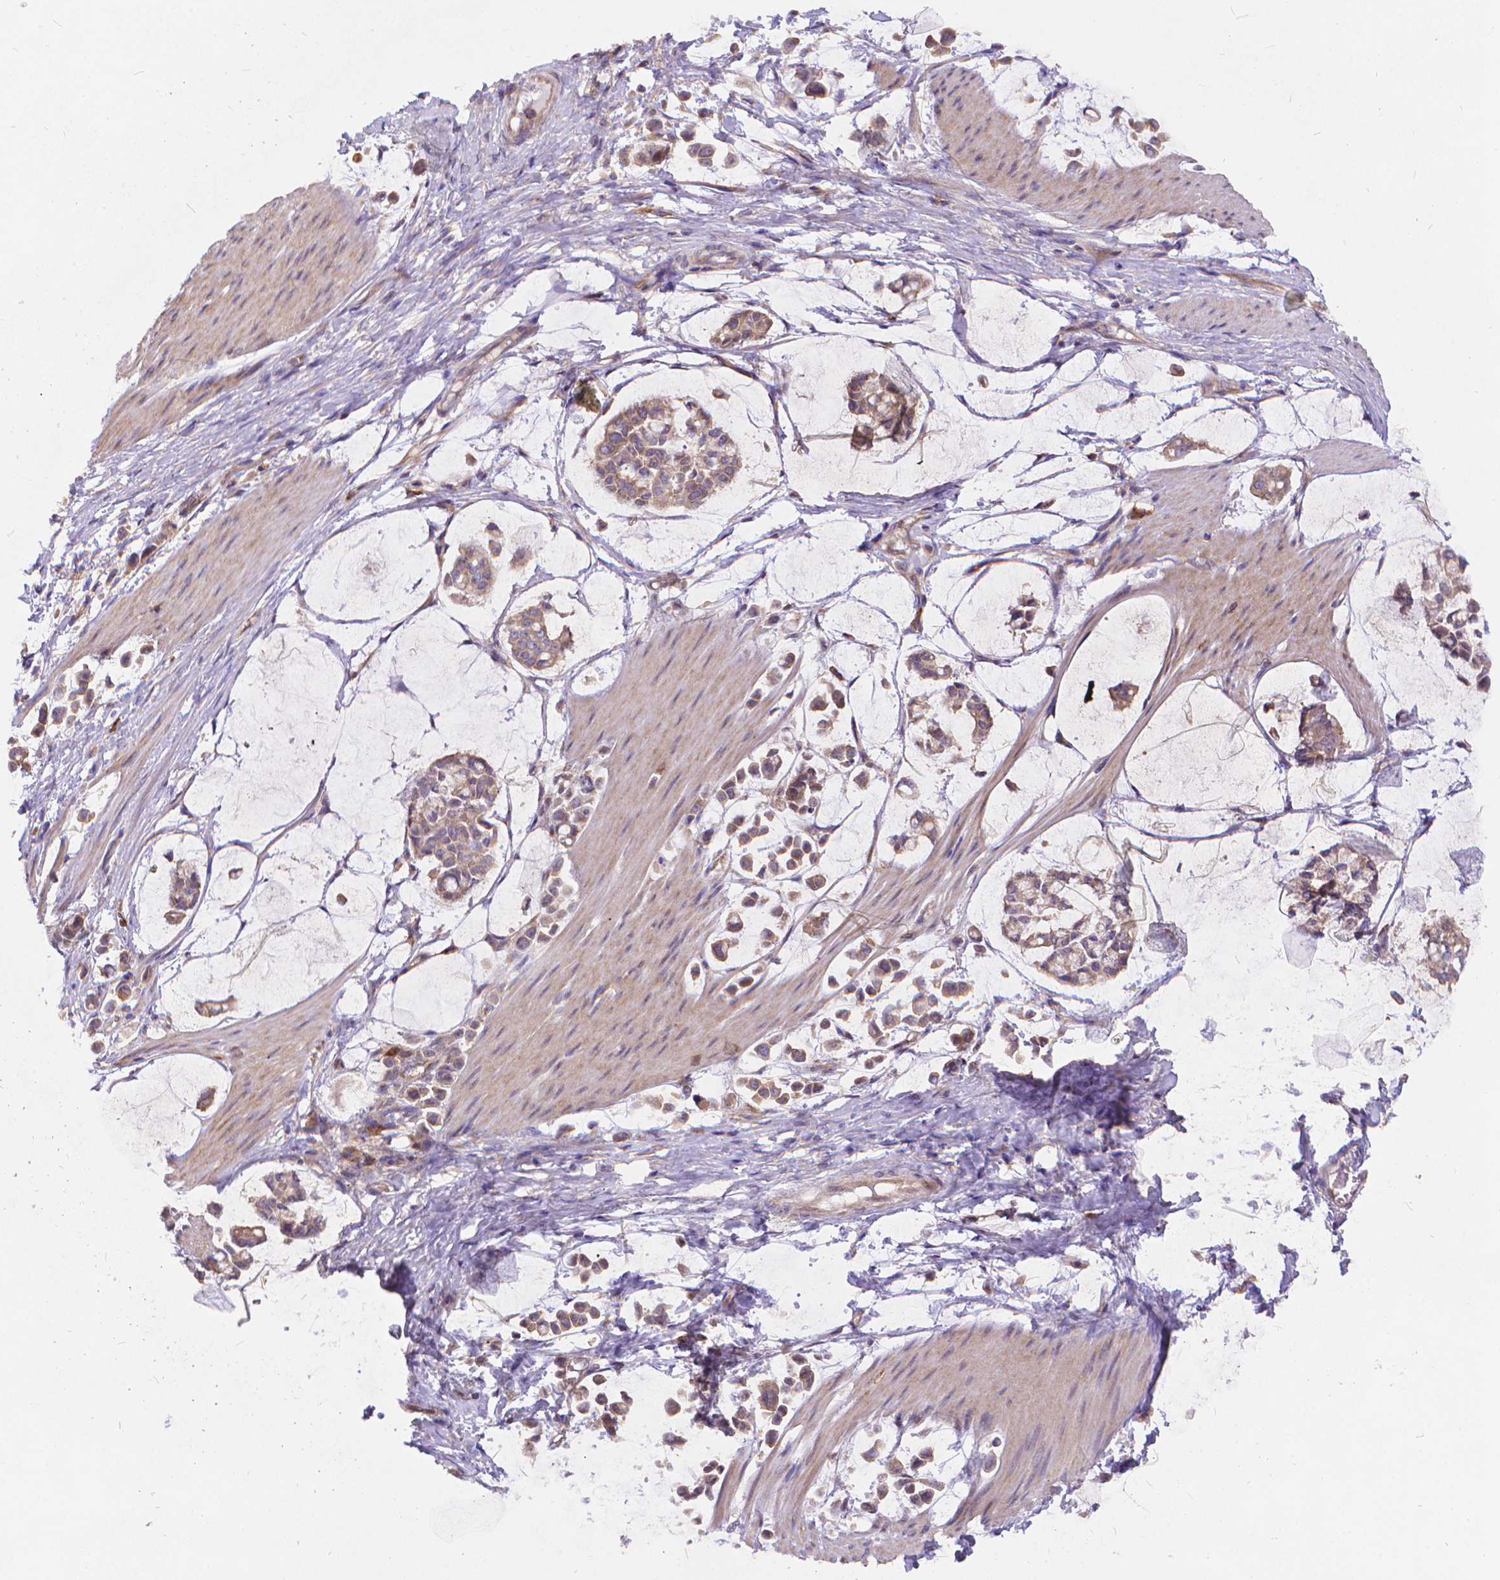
{"staining": {"intensity": "moderate", "quantity": "<25%", "location": "cytoplasmic/membranous"}, "tissue": "stomach cancer", "cell_type": "Tumor cells", "image_type": "cancer", "snomed": [{"axis": "morphology", "description": "Adenocarcinoma, NOS"}, {"axis": "topography", "description": "Stomach"}], "caption": "This histopathology image demonstrates IHC staining of human stomach adenocarcinoma, with low moderate cytoplasmic/membranous staining in about <25% of tumor cells.", "gene": "ARAP1", "patient": {"sex": "male", "age": 82}}